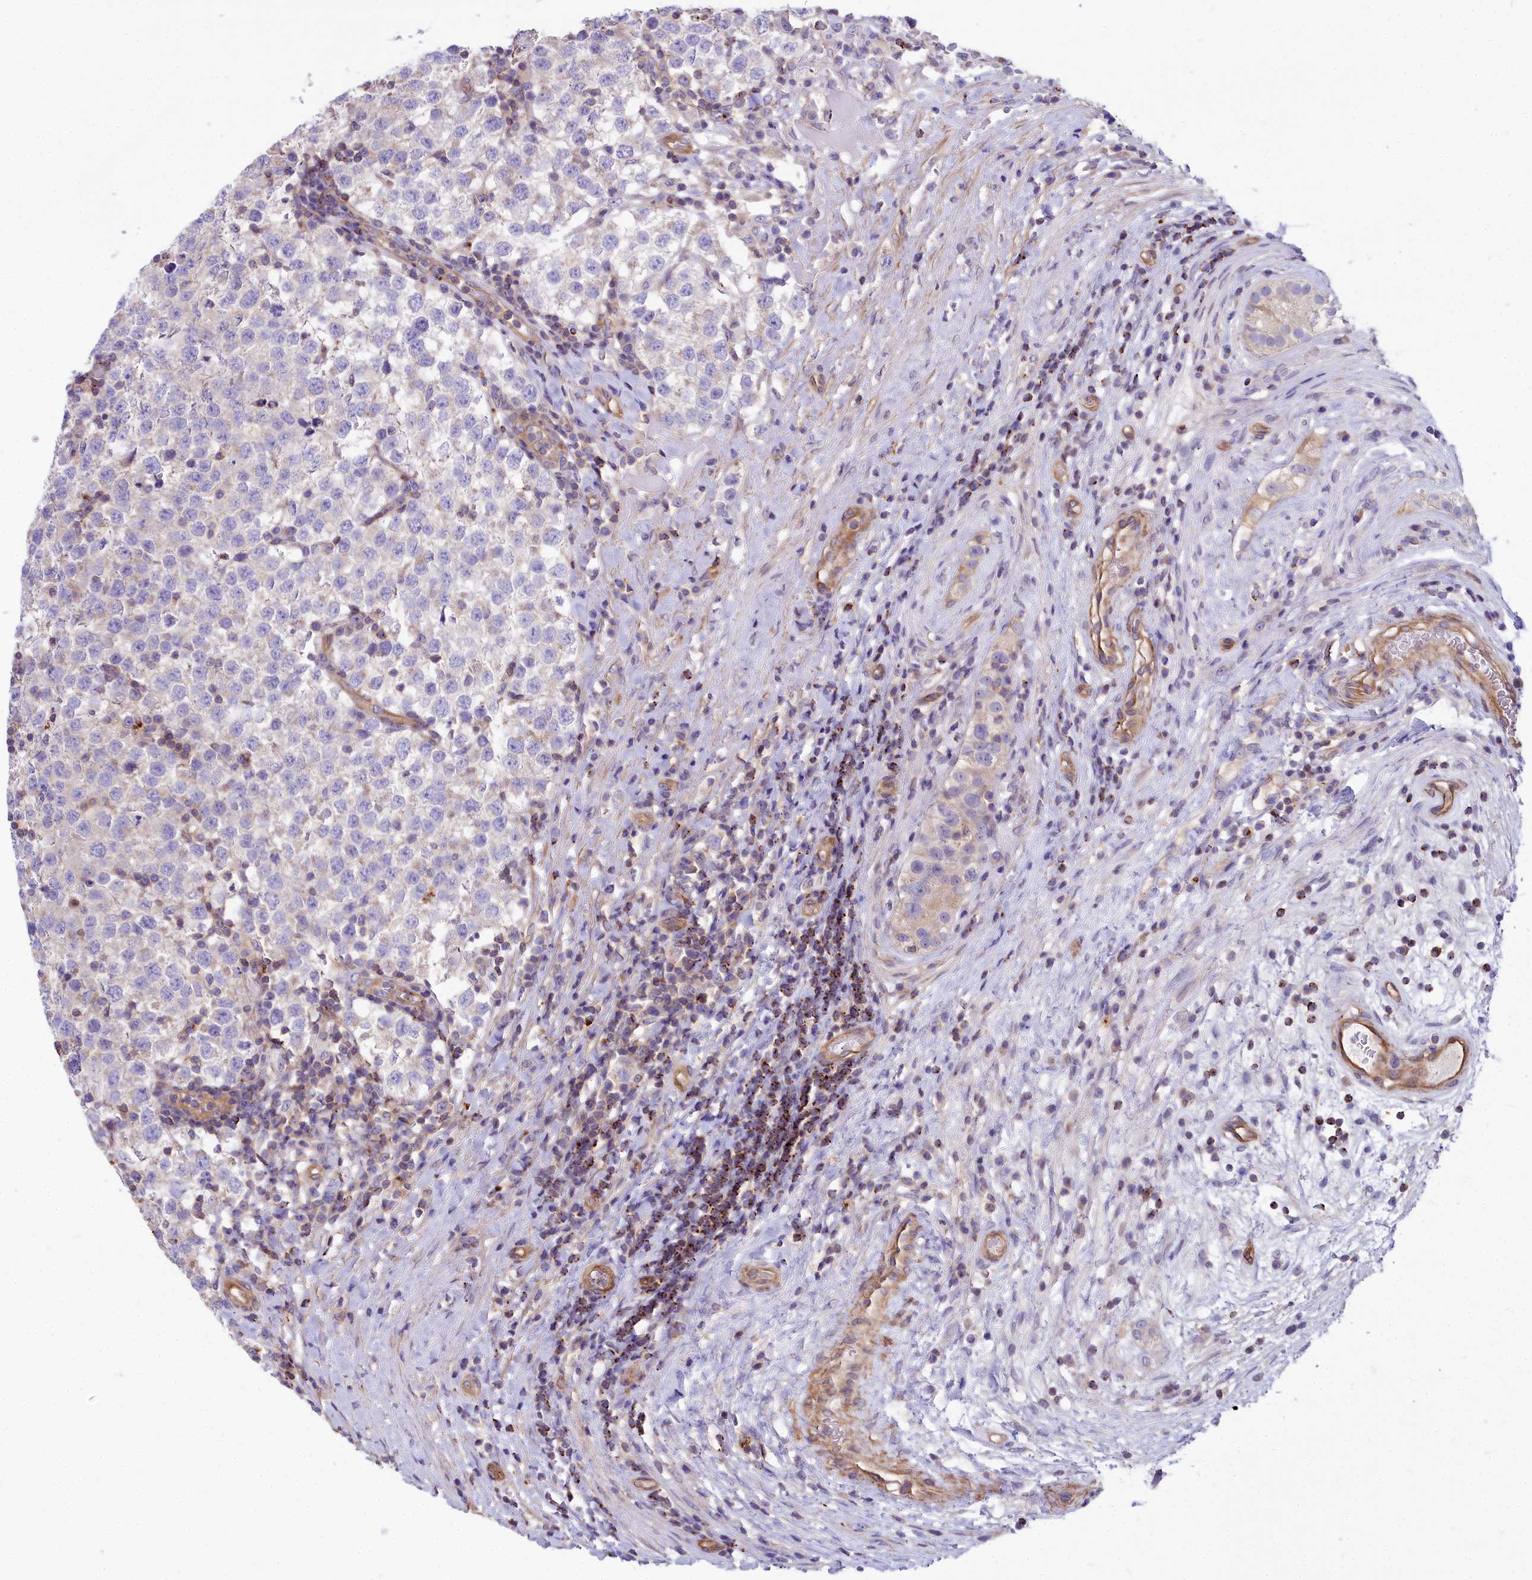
{"staining": {"intensity": "negative", "quantity": "none", "location": "none"}, "tissue": "testis cancer", "cell_type": "Tumor cells", "image_type": "cancer", "snomed": [{"axis": "morphology", "description": "Seminoma, NOS"}, {"axis": "topography", "description": "Testis"}], "caption": "Immunohistochemistry image of testis cancer stained for a protein (brown), which exhibits no staining in tumor cells.", "gene": "HLA-DOA", "patient": {"sex": "male", "age": 34}}